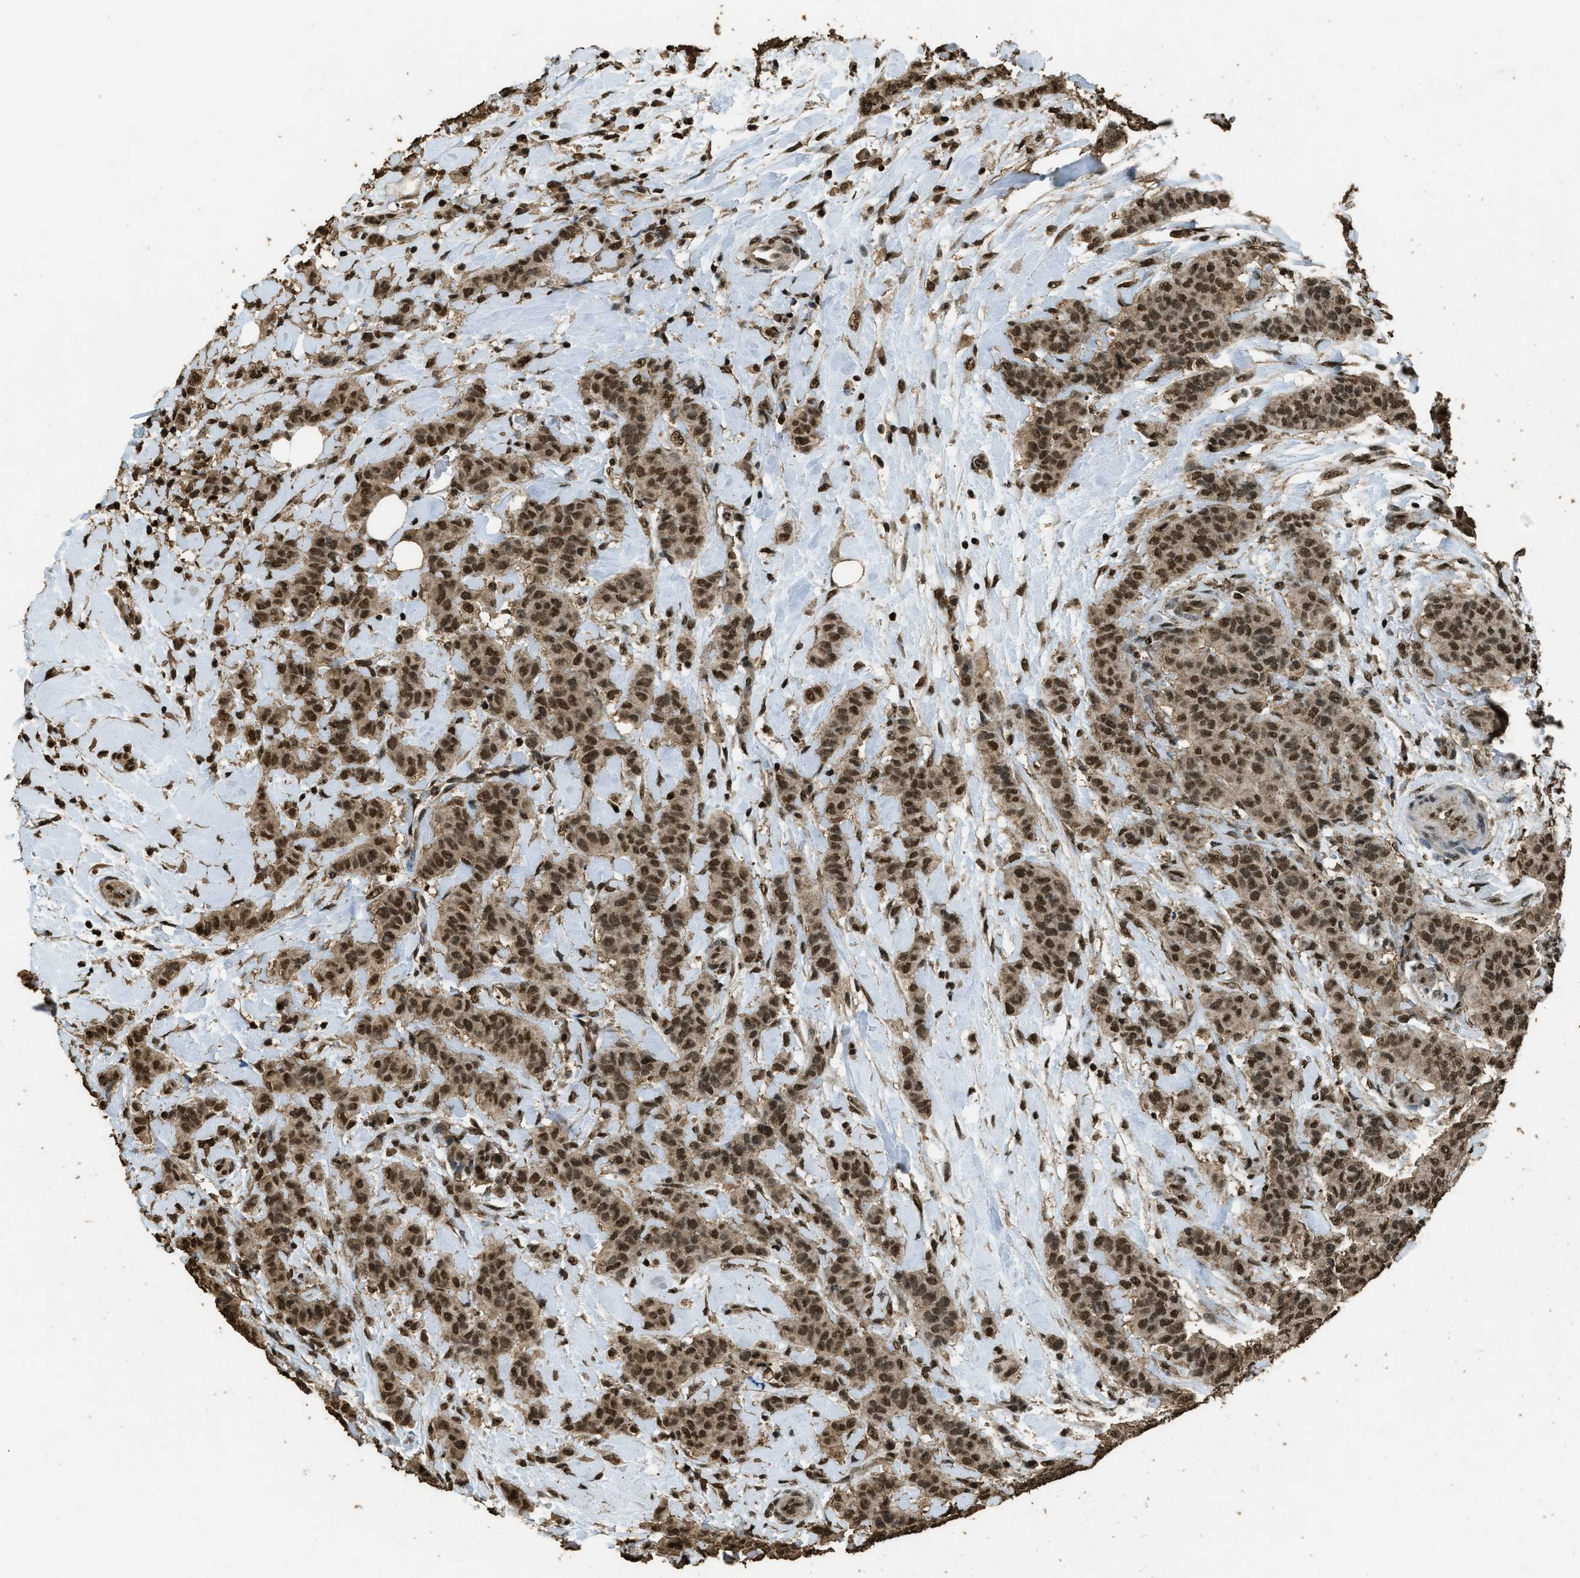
{"staining": {"intensity": "moderate", "quantity": ">75%", "location": "nuclear"}, "tissue": "breast cancer", "cell_type": "Tumor cells", "image_type": "cancer", "snomed": [{"axis": "morphology", "description": "Normal tissue, NOS"}, {"axis": "morphology", "description": "Duct carcinoma"}, {"axis": "topography", "description": "Breast"}], "caption": "Immunohistochemical staining of infiltrating ductal carcinoma (breast) displays moderate nuclear protein expression in approximately >75% of tumor cells. (IHC, brightfield microscopy, high magnification).", "gene": "MYB", "patient": {"sex": "female", "age": 40}}